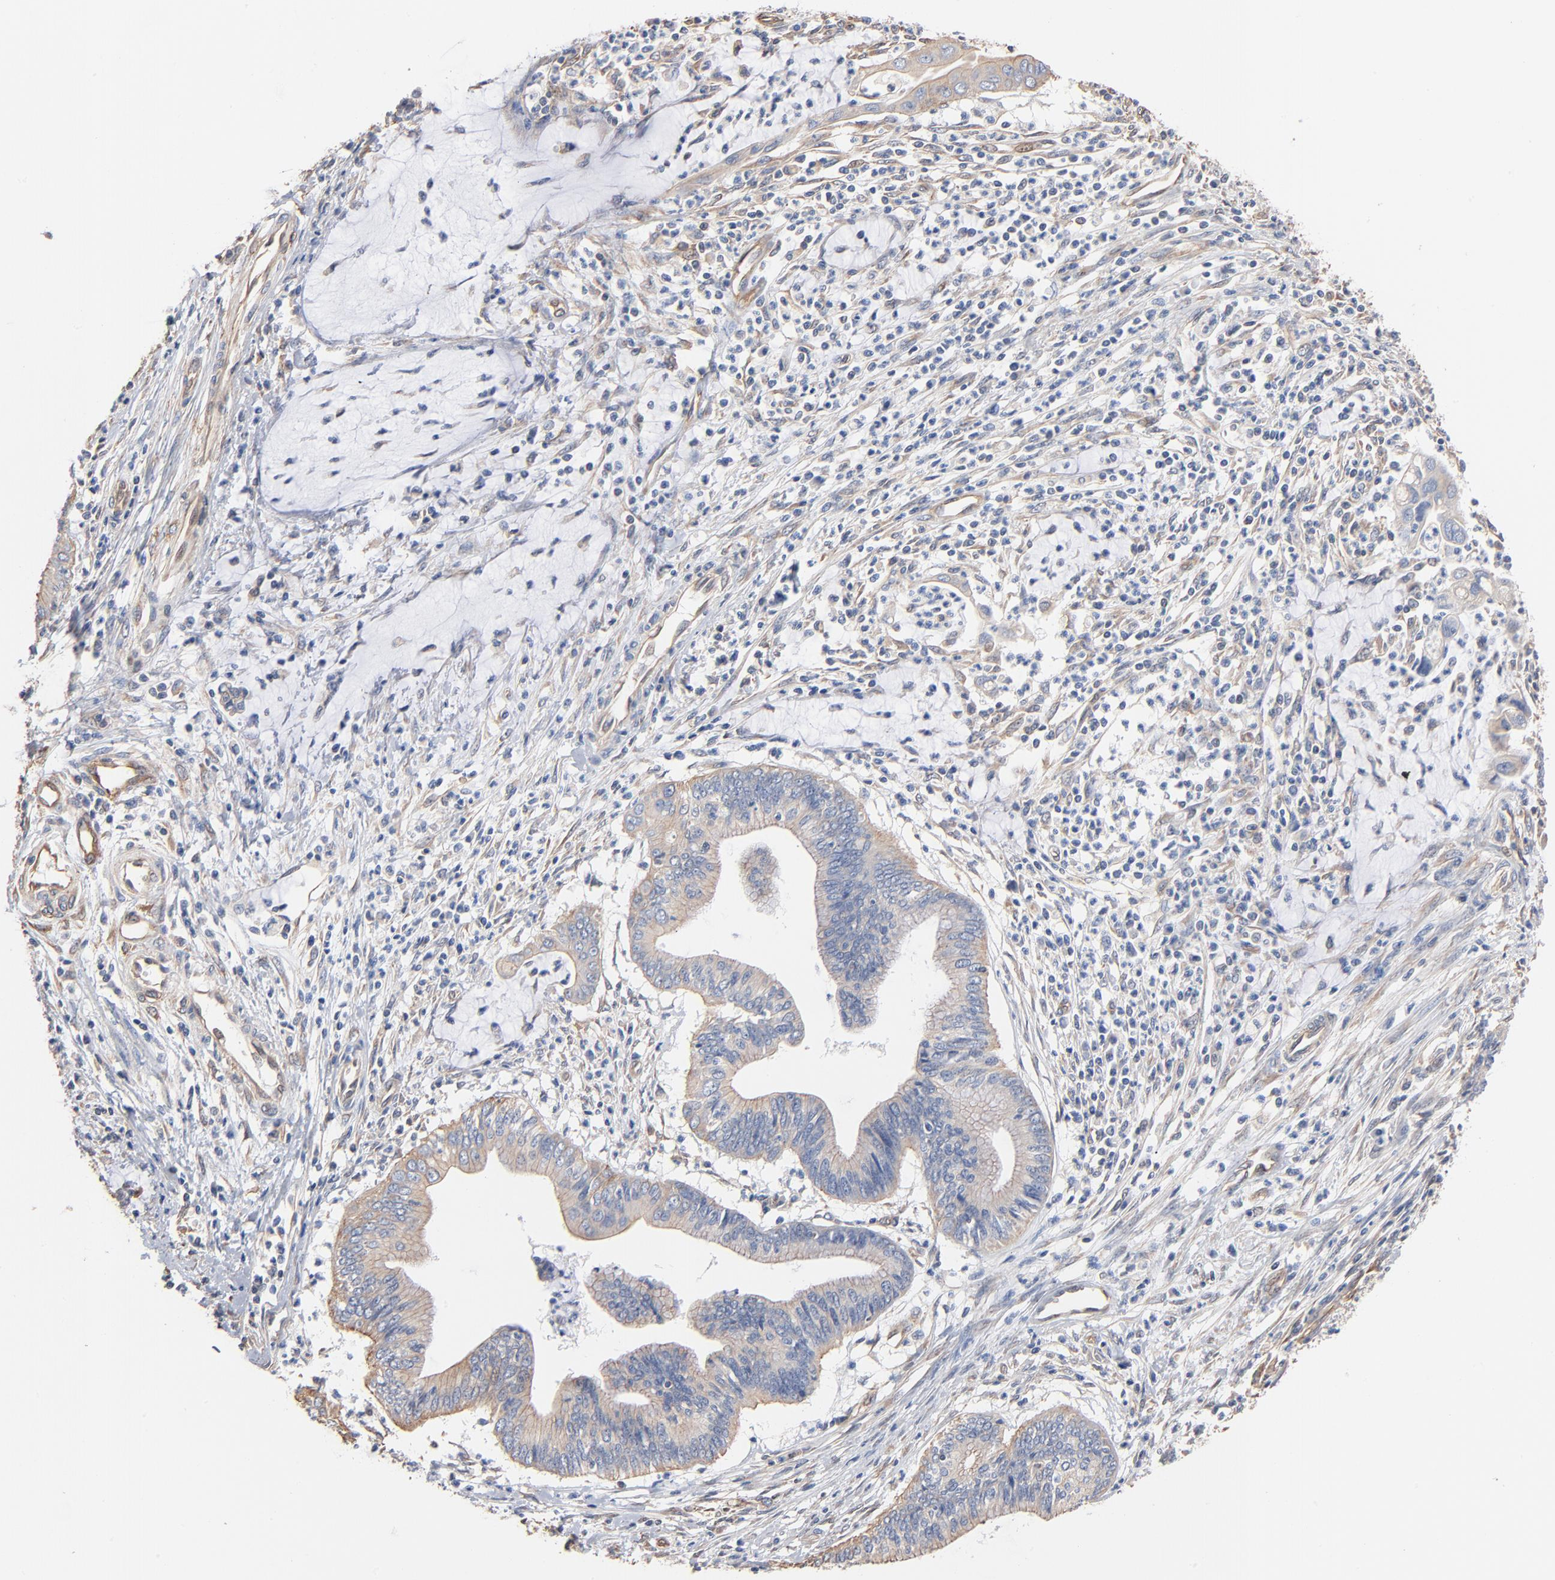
{"staining": {"intensity": "weak", "quantity": ">75%", "location": "cytoplasmic/membranous"}, "tissue": "cervical cancer", "cell_type": "Tumor cells", "image_type": "cancer", "snomed": [{"axis": "morphology", "description": "Adenocarcinoma, NOS"}, {"axis": "topography", "description": "Cervix"}], "caption": "Protein analysis of cervical adenocarcinoma tissue reveals weak cytoplasmic/membranous expression in approximately >75% of tumor cells.", "gene": "ABCD4", "patient": {"sex": "female", "age": 36}}